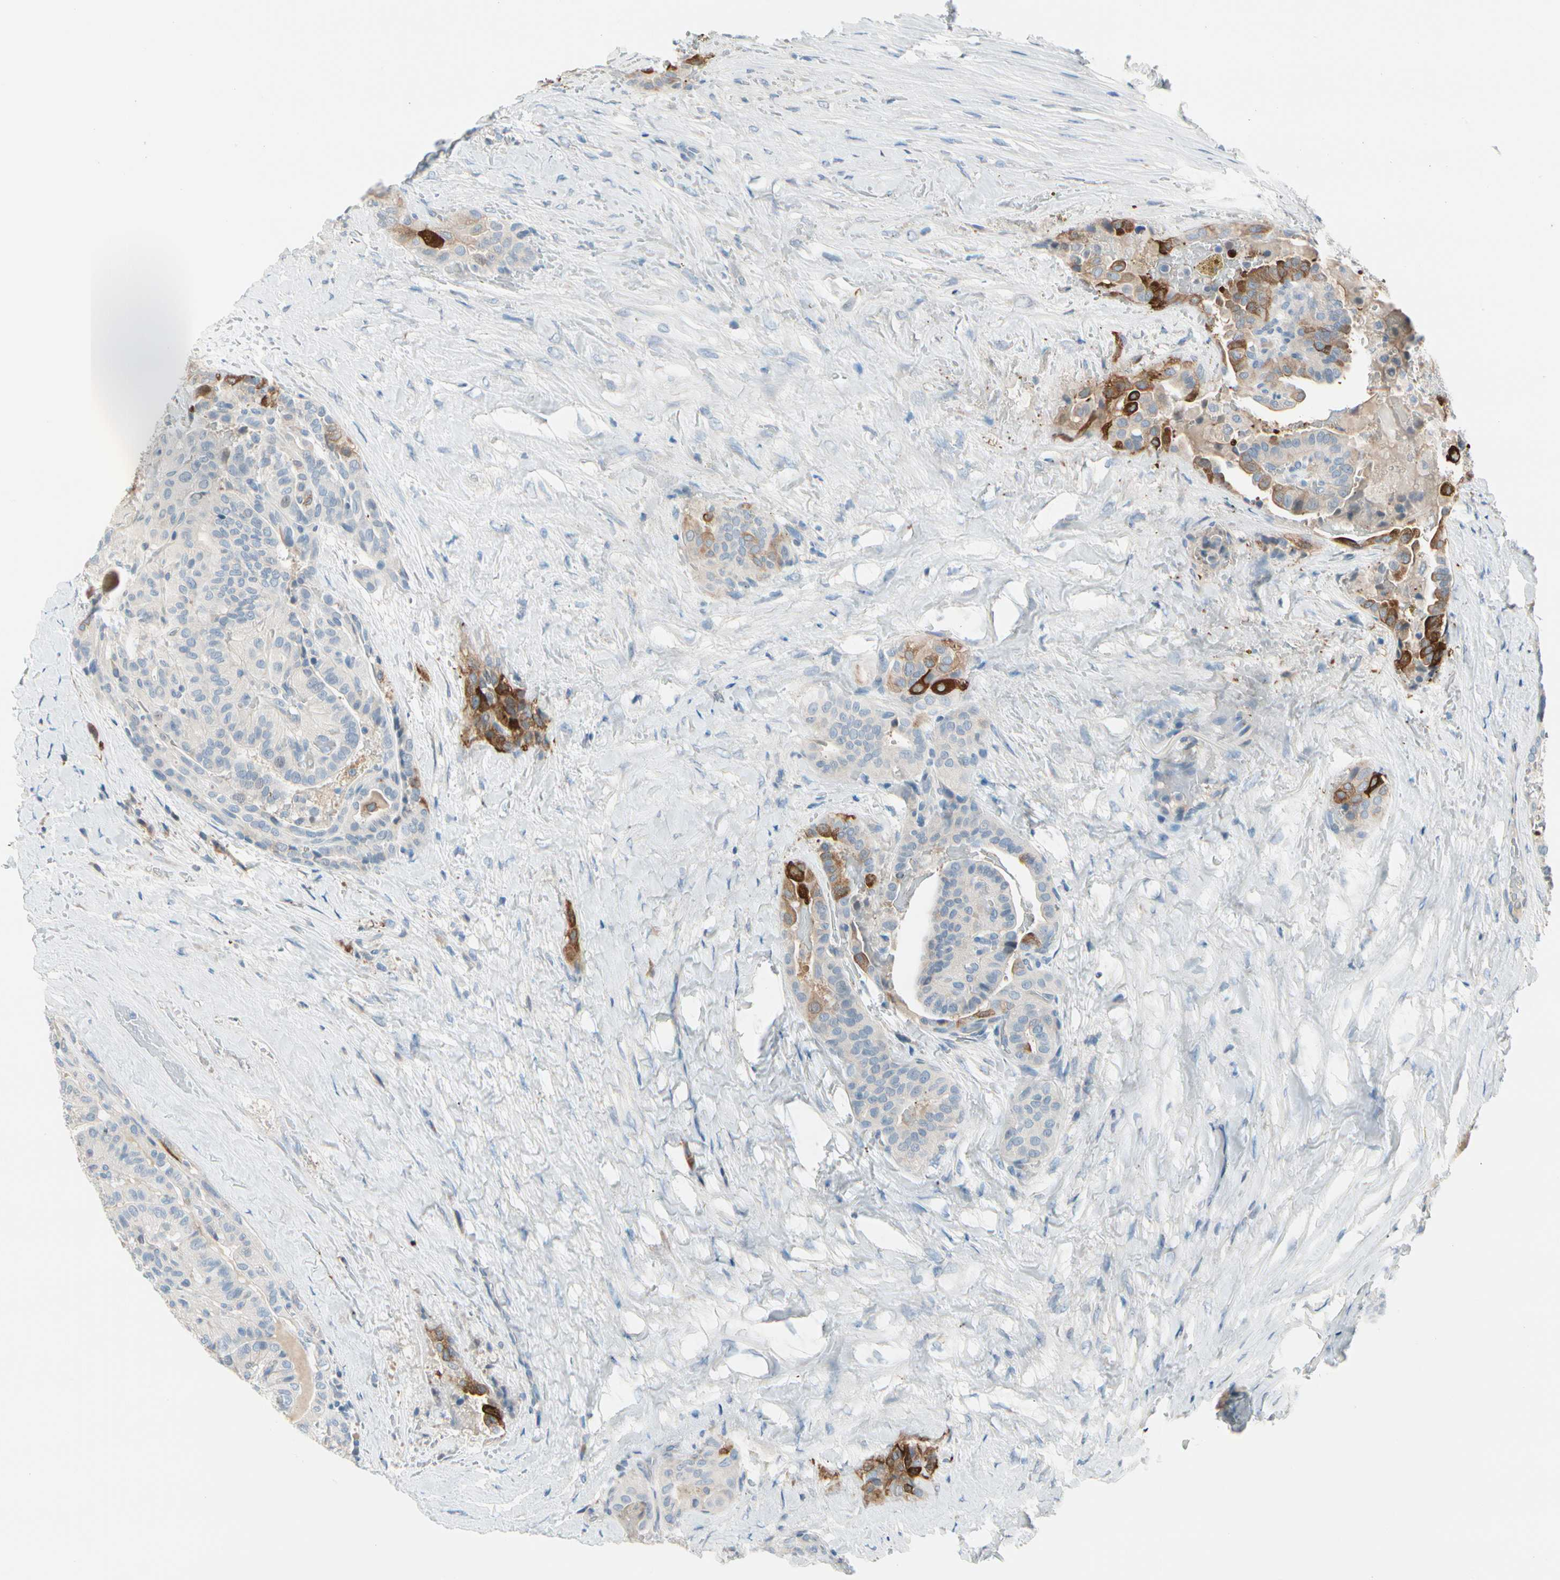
{"staining": {"intensity": "moderate", "quantity": "<25%", "location": "cytoplasmic/membranous"}, "tissue": "thyroid cancer", "cell_type": "Tumor cells", "image_type": "cancer", "snomed": [{"axis": "morphology", "description": "Papillary adenocarcinoma, NOS"}, {"axis": "topography", "description": "Thyroid gland"}], "caption": "Thyroid papillary adenocarcinoma tissue displays moderate cytoplasmic/membranous staining in about <25% of tumor cells", "gene": "STK40", "patient": {"sex": "male", "age": 77}}